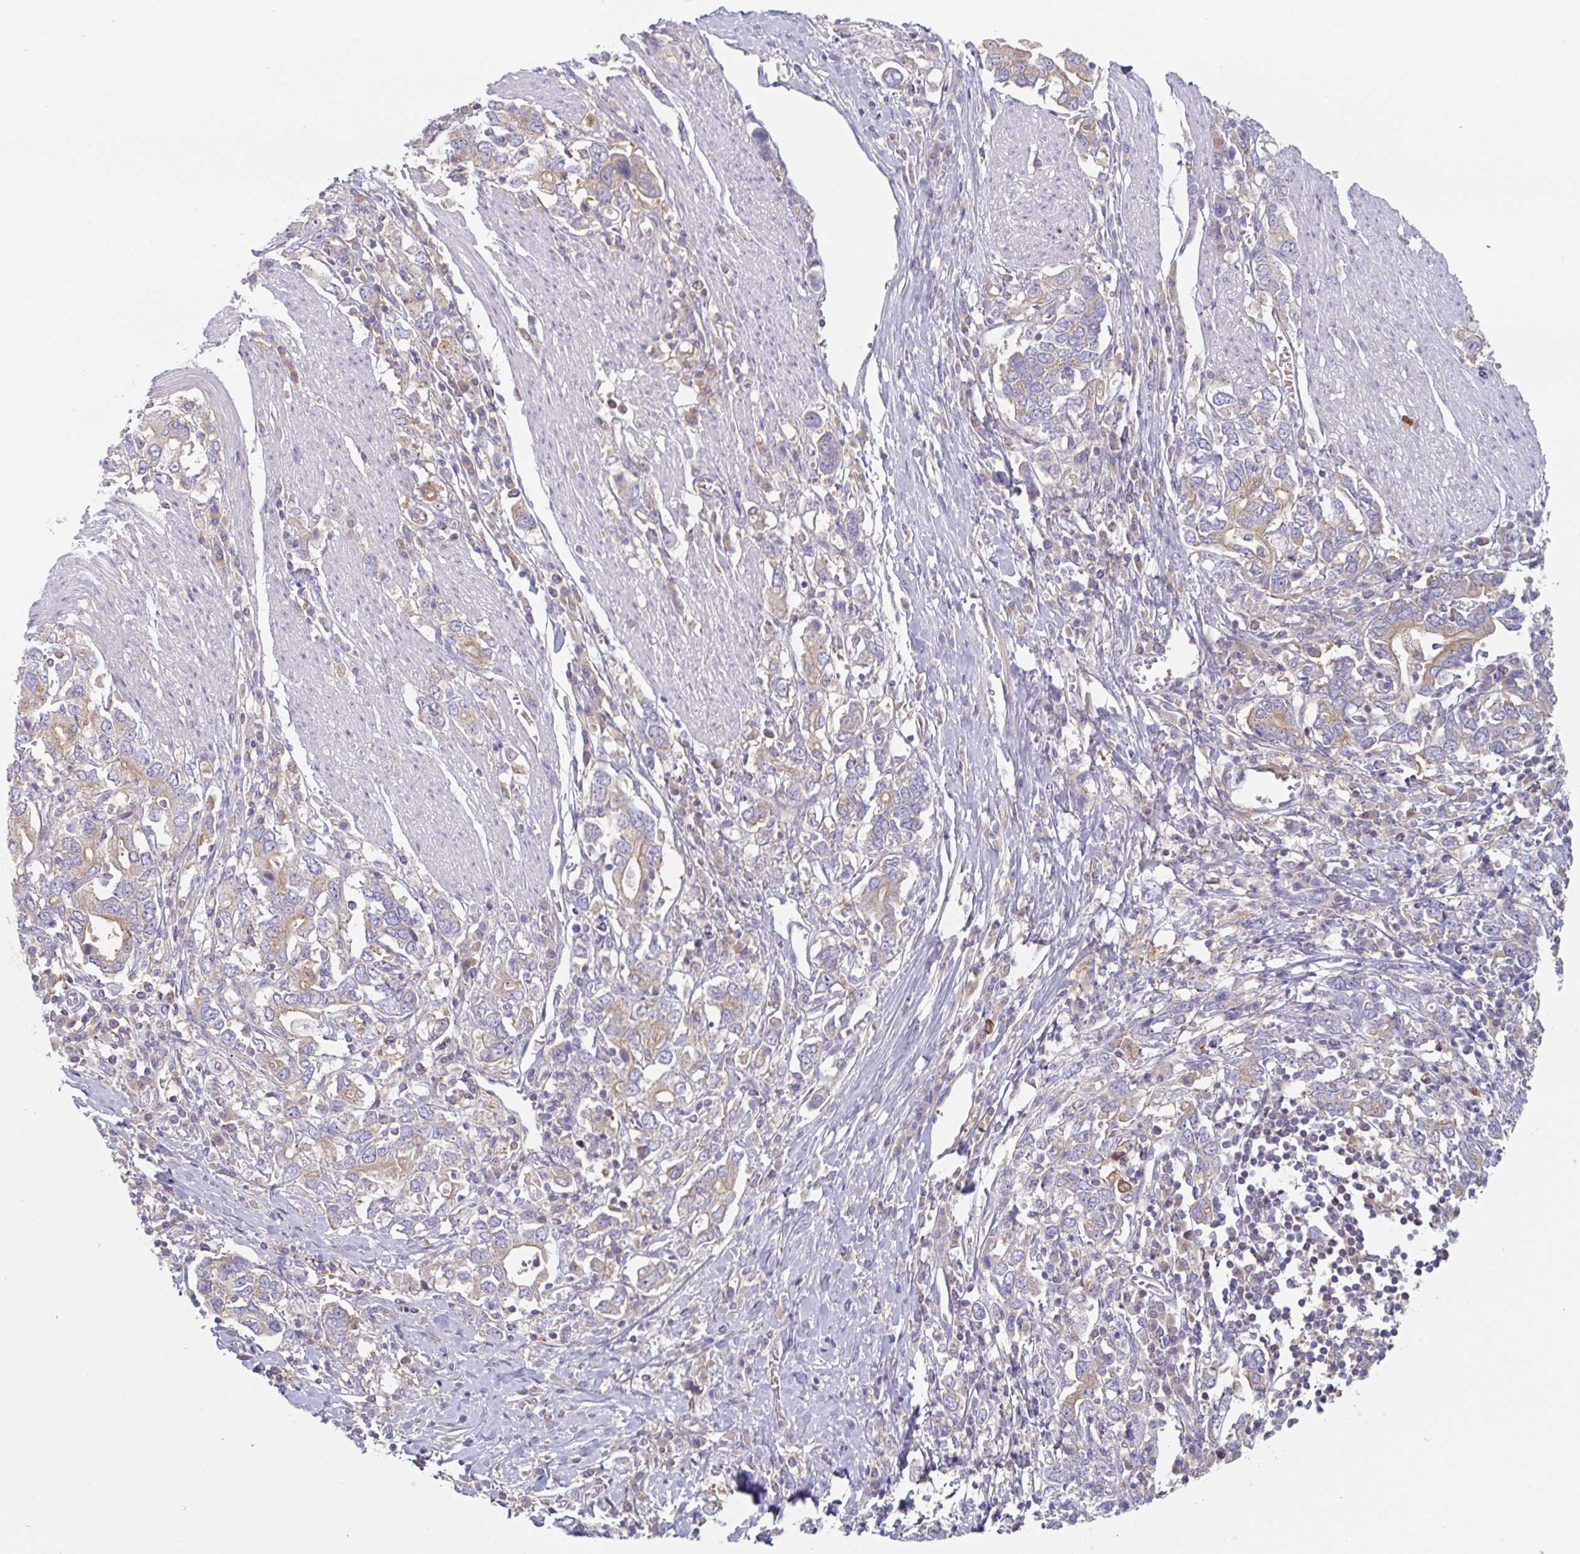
{"staining": {"intensity": "weak", "quantity": "25%-75%", "location": "cytoplasmic/membranous"}, "tissue": "stomach cancer", "cell_type": "Tumor cells", "image_type": "cancer", "snomed": [{"axis": "morphology", "description": "Adenocarcinoma, NOS"}, {"axis": "topography", "description": "Stomach, upper"}, {"axis": "topography", "description": "Stomach"}], "caption": "This micrograph exhibits immunohistochemistry (IHC) staining of stomach cancer, with low weak cytoplasmic/membranous positivity in about 25%-75% of tumor cells.", "gene": "AMPD2", "patient": {"sex": "male", "age": 62}}